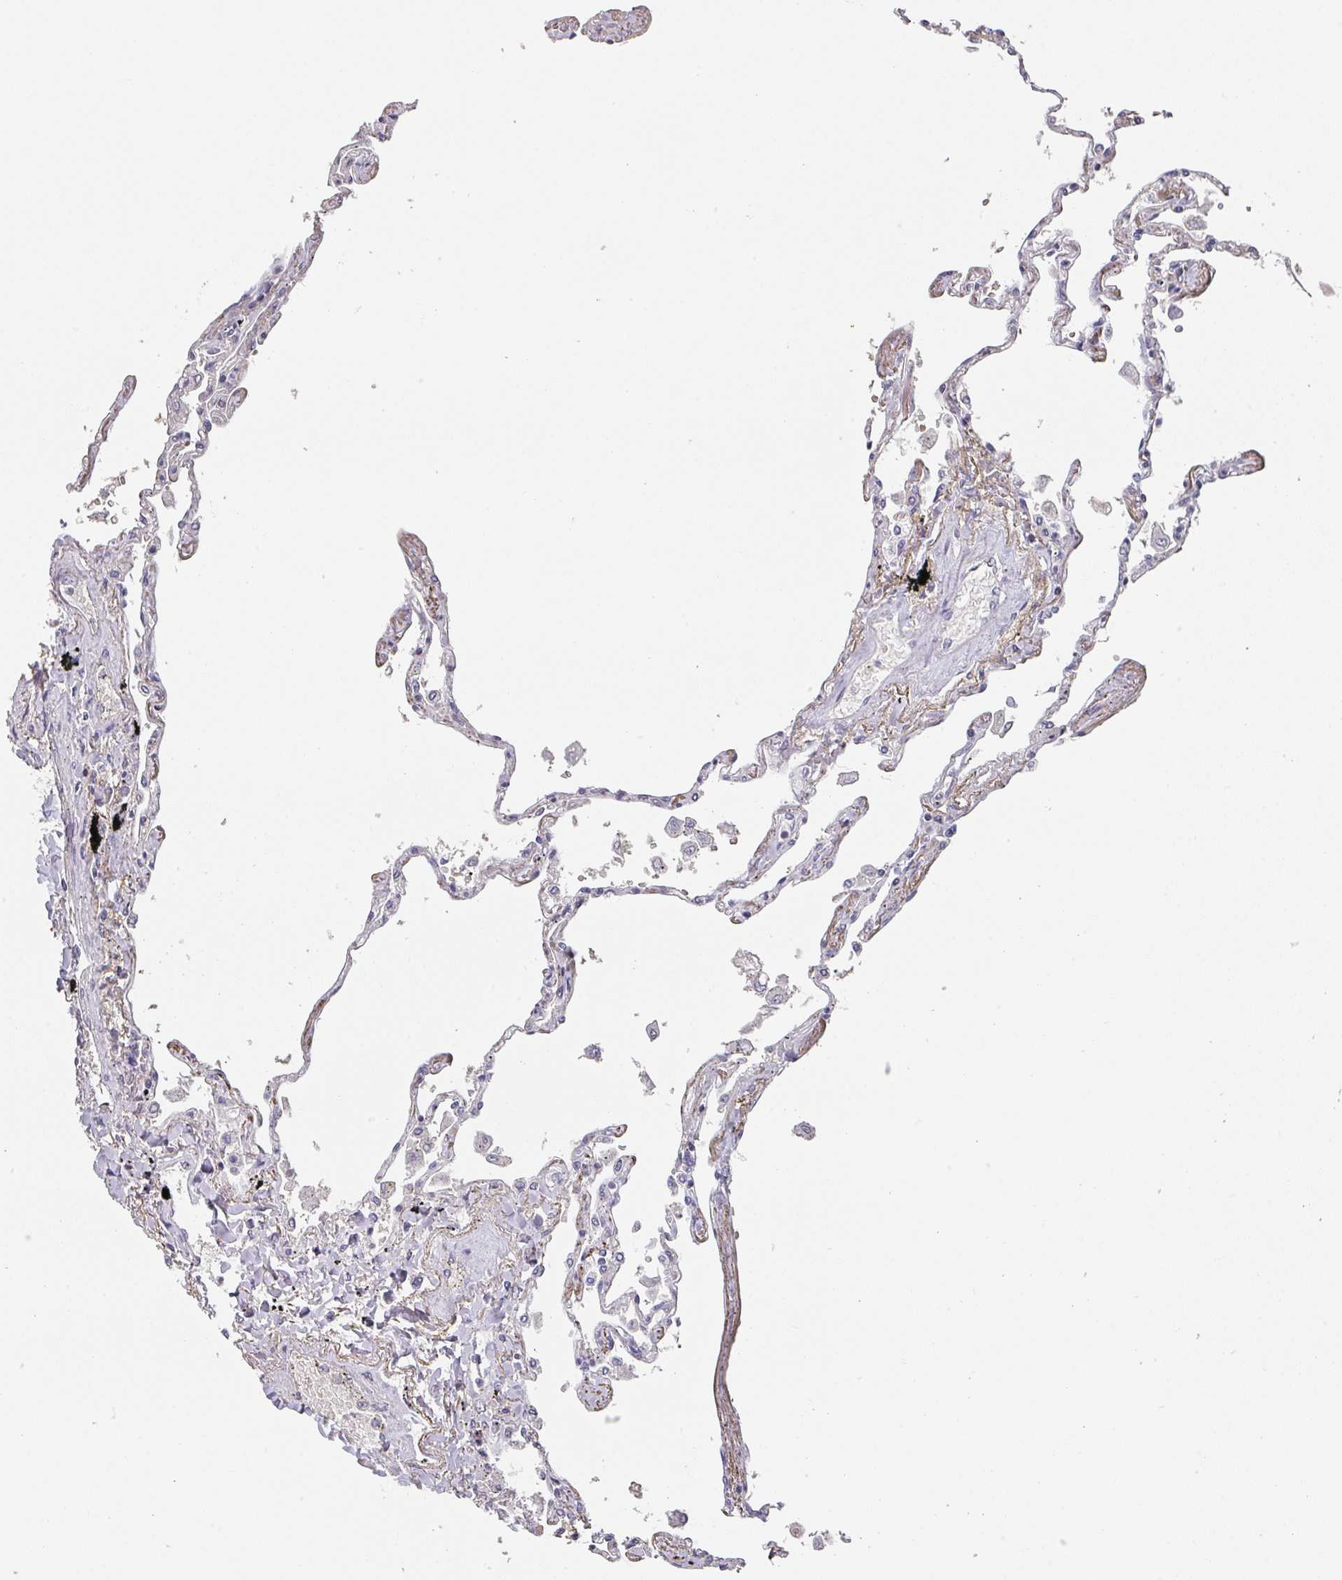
{"staining": {"intensity": "negative", "quantity": "none", "location": "none"}, "tissue": "lung", "cell_type": "Alveolar cells", "image_type": "normal", "snomed": [{"axis": "morphology", "description": "Normal tissue, NOS"}, {"axis": "topography", "description": "Lung"}], "caption": "Histopathology image shows no significant protein expression in alveolar cells of unremarkable lung. The staining was performed using DAB (3,3'-diaminobenzidine) to visualize the protein expression in brown, while the nuclei were stained in blue with hematoxylin (Magnification: 20x).", "gene": "FOXN4", "patient": {"sex": "female", "age": 67}}